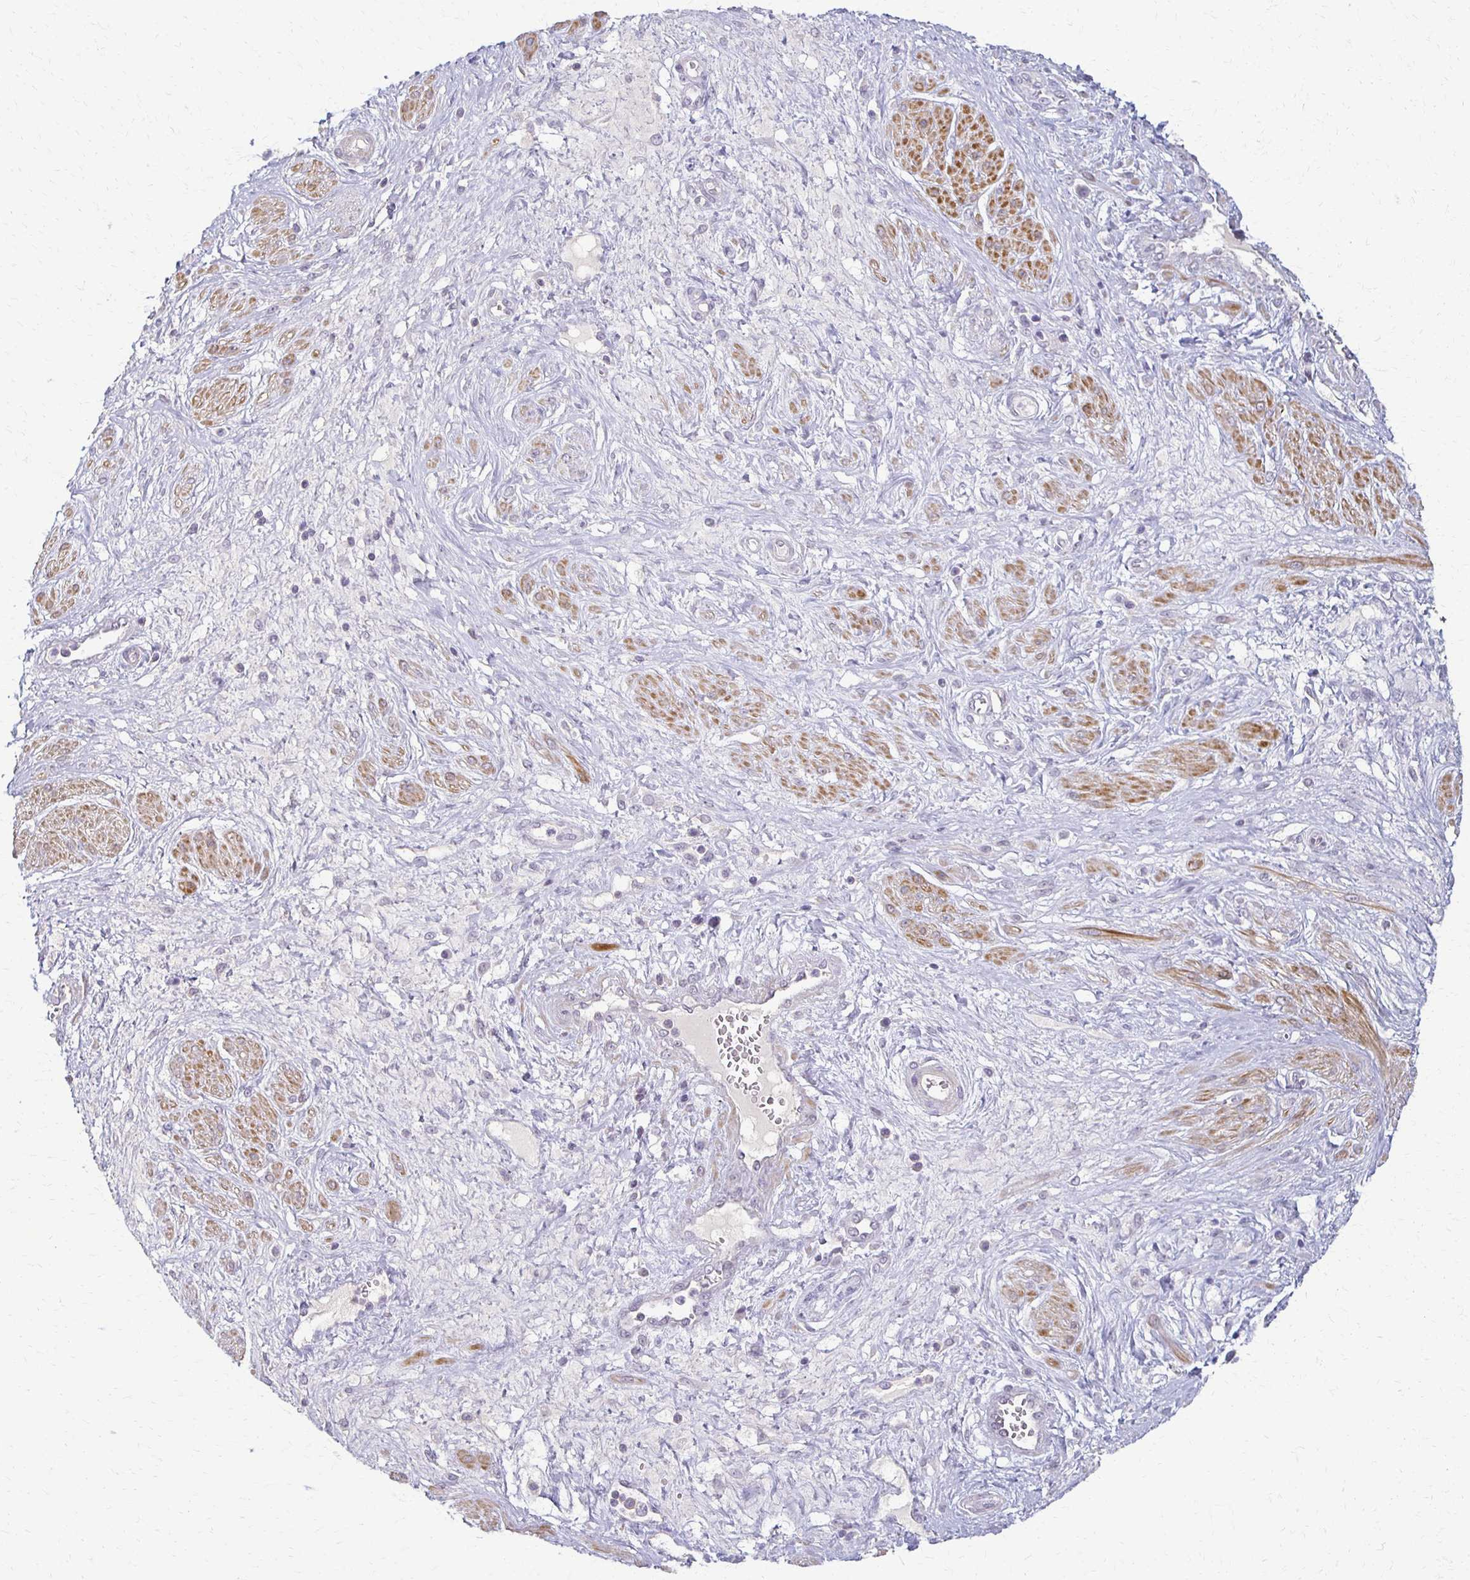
{"staining": {"intensity": "negative", "quantity": "none", "location": "none"}, "tissue": "cervical cancer", "cell_type": "Tumor cells", "image_type": "cancer", "snomed": [{"axis": "morphology", "description": "Squamous cell carcinoma, NOS"}, {"axis": "topography", "description": "Cervix"}], "caption": "There is no significant staining in tumor cells of squamous cell carcinoma (cervical). (Stains: DAB (3,3'-diaminobenzidine) immunohistochemistry with hematoxylin counter stain, Microscopy: brightfield microscopy at high magnification).", "gene": "FOXO4", "patient": {"sex": "female", "age": 36}}